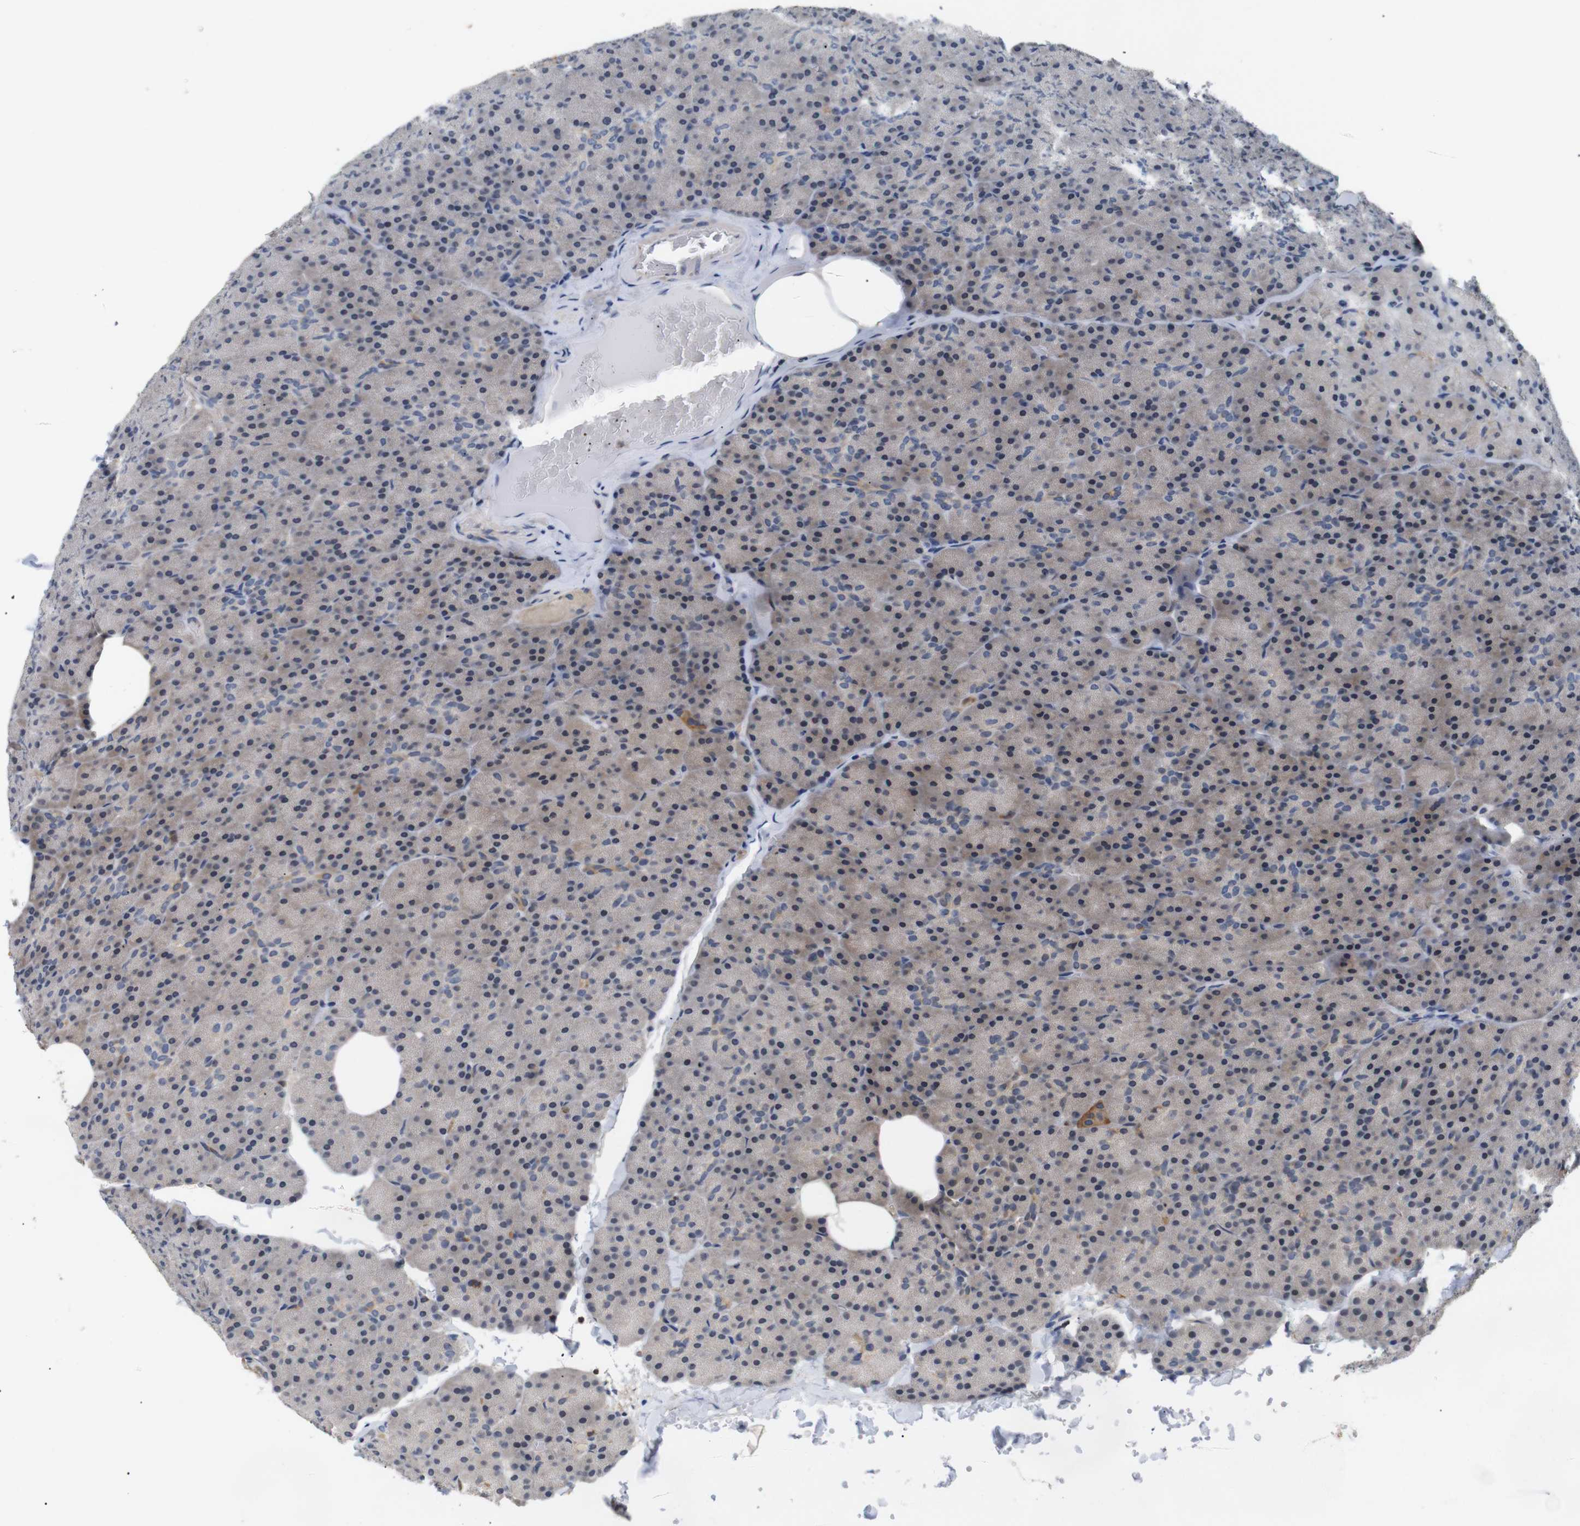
{"staining": {"intensity": "moderate", "quantity": "<25%", "location": "cytoplasmic/membranous"}, "tissue": "pancreas", "cell_type": "Exocrine glandular cells", "image_type": "normal", "snomed": [{"axis": "morphology", "description": "Normal tissue, NOS"}, {"axis": "topography", "description": "Pancreas"}], "caption": "Immunohistochemical staining of normal human pancreas demonstrates <25% levels of moderate cytoplasmic/membranous protein positivity in approximately <25% of exocrine glandular cells.", "gene": "BRWD3", "patient": {"sex": "female", "age": 35}}